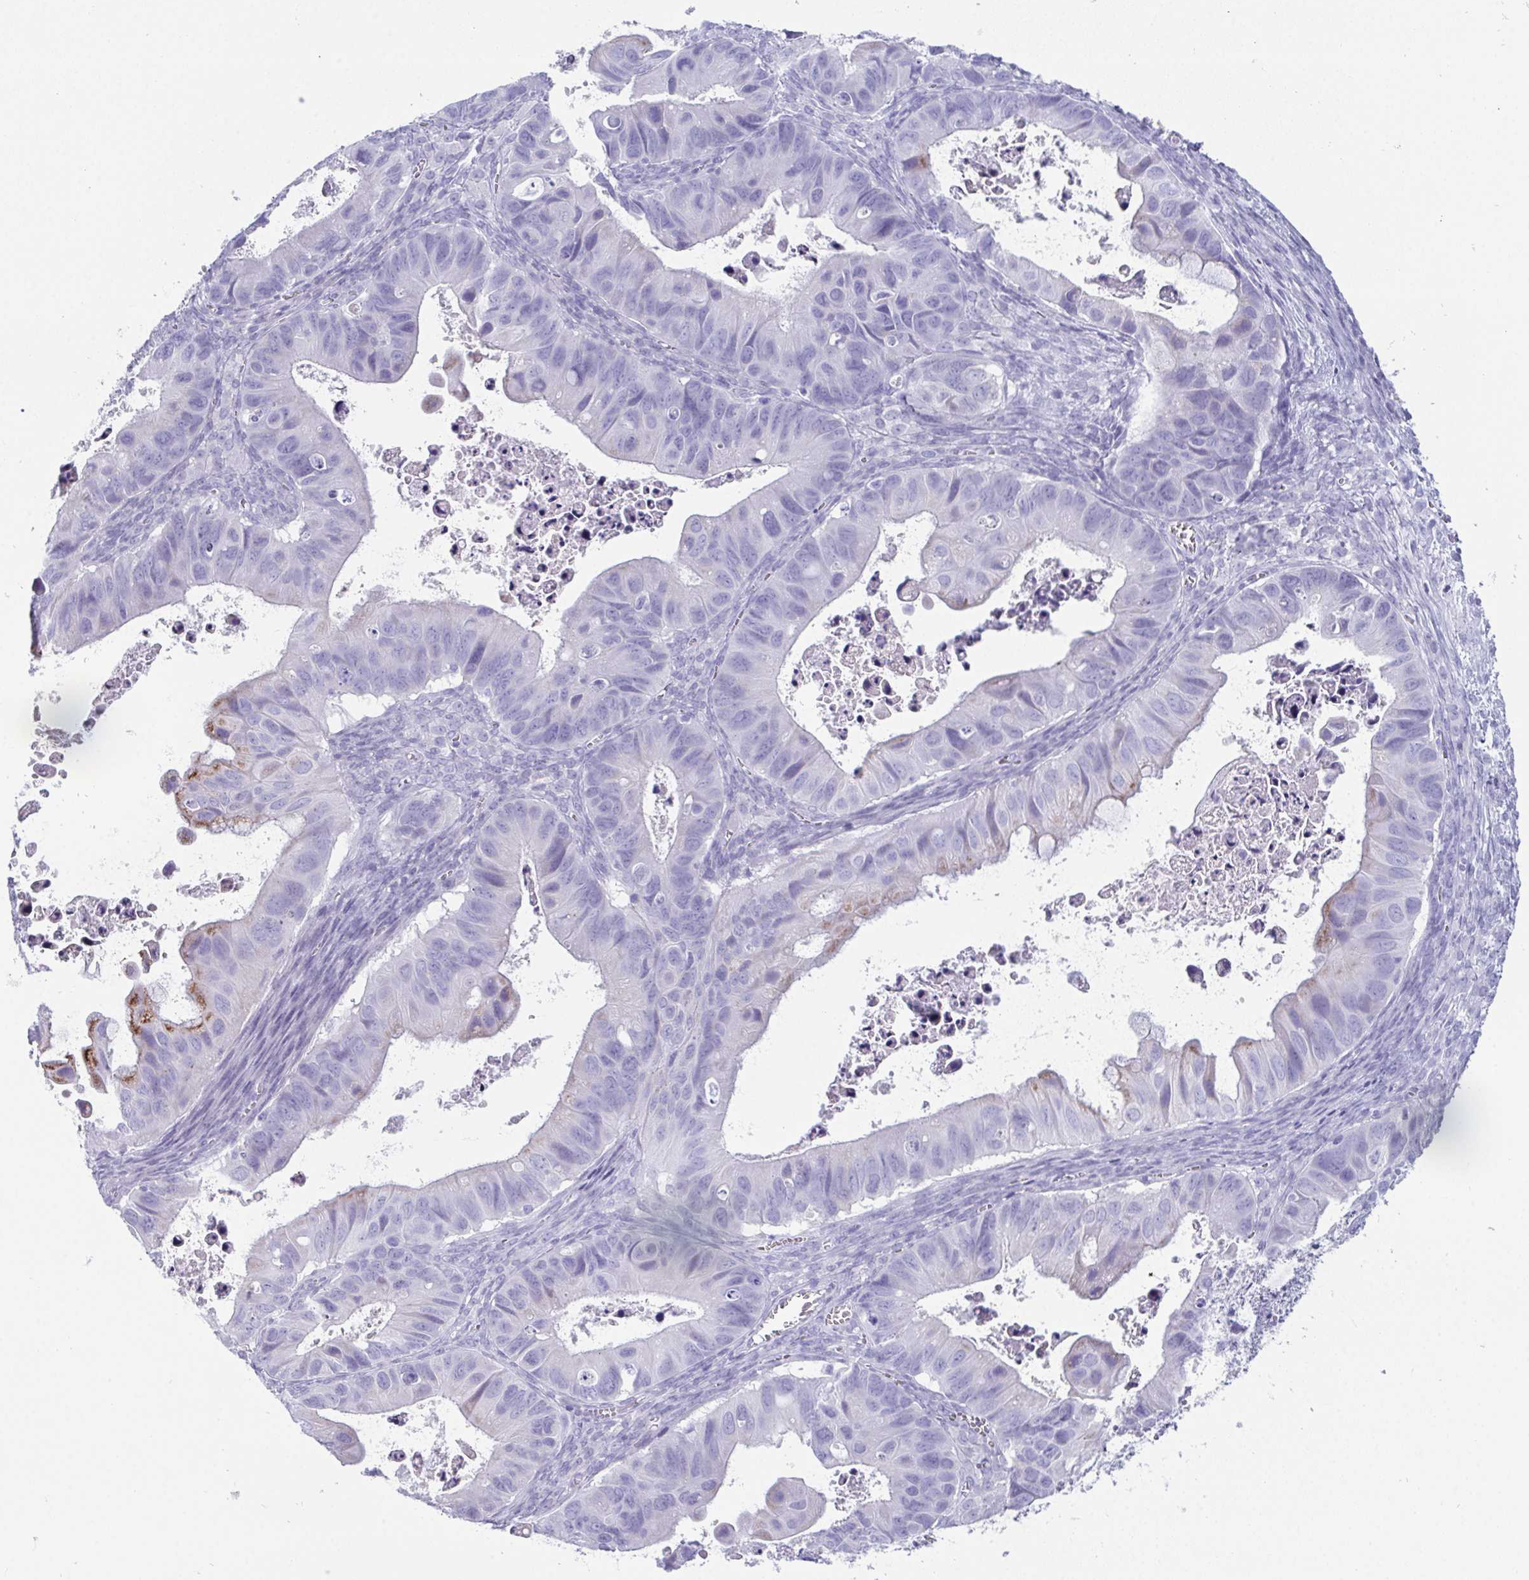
{"staining": {"intensity": "negative", "quantity": "none", "location": "none"}, "tissue": "ovarian cancer", "cell_type": "Tumor cells", "image_type": "cancer", "snomed": [{"axis": "morphology", "description": "Cystadenocarcinoma, mucinous, NOS"}, {"axis": "topography", "description": "Ovary"}], "caption": "There is no significant expression in tumor cells of ovarian mucinous cystadenocarcinoma.", "gene": "TEX19", "patient": {"sex": "female", "age": 64}}